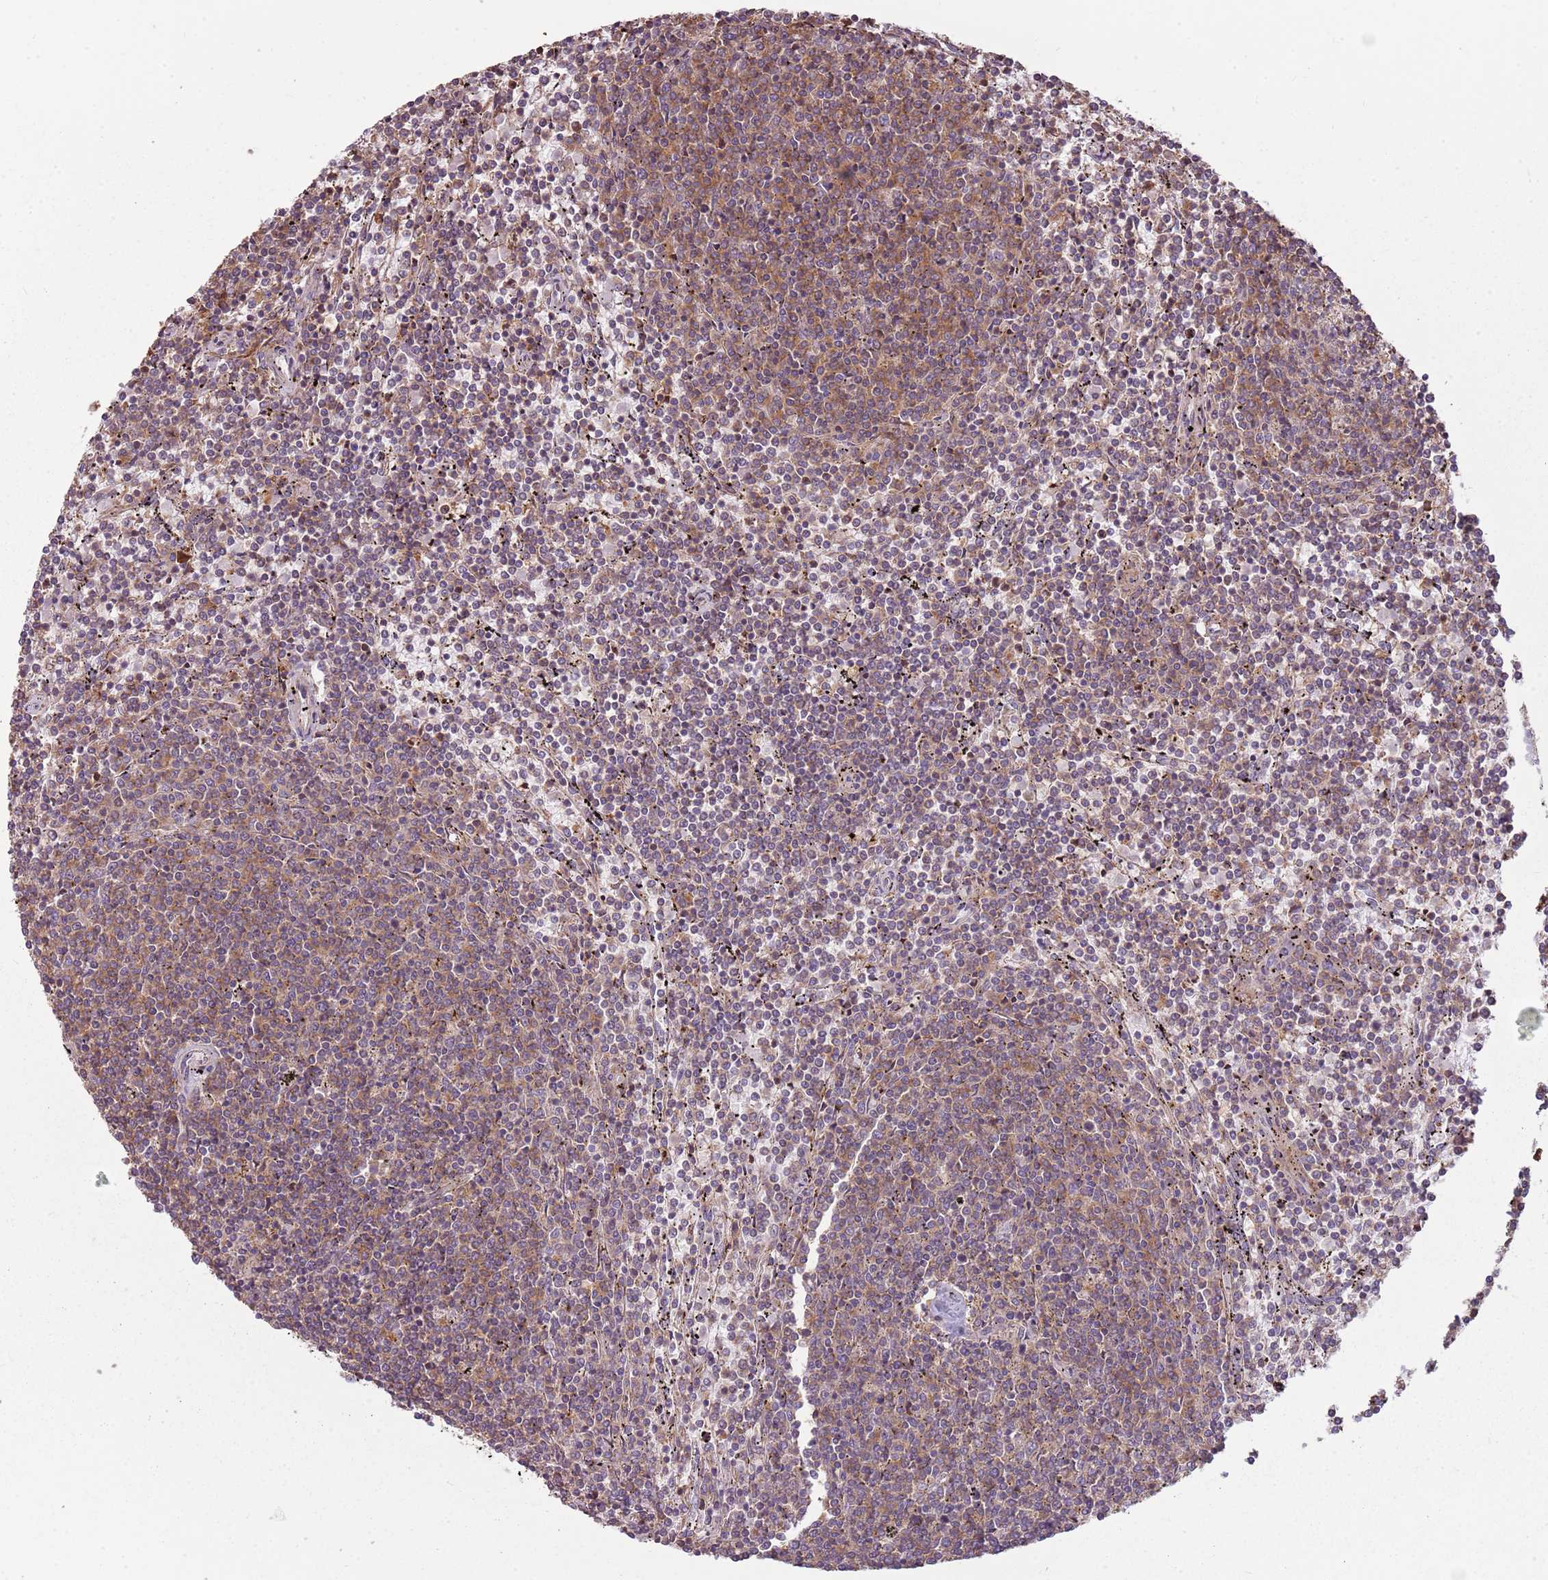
{"staining": {"intensity": "weak", "quantity": "25%-75%", "location": "cytoplasmic/membranous"}, "tissue": "lymphoma", "cell_type": "Tumor cells", "image_type": "cancer", "snomed": [{"axis": "morphology", "description": "Malignant lymphoma, non-Hodgkin's type, Low grade"}, {"axis": "topography", "description": "Spleen"}], "caption": "IHC staining of low-grade malignant lymphoma, non-Hodgkin's type, which reveals low levels of weak cytoplasmic/membranous staining in approximately 25%-75% of tumor cells indicating weak cytoplasmic/membranous protein positivity. The staining was performed using DAB (brown) for protein detection and nuclei were counterstained in hematoxylin (blue).", "gene": "RPL21", "patient": {"sex": "female", "age": 50}}